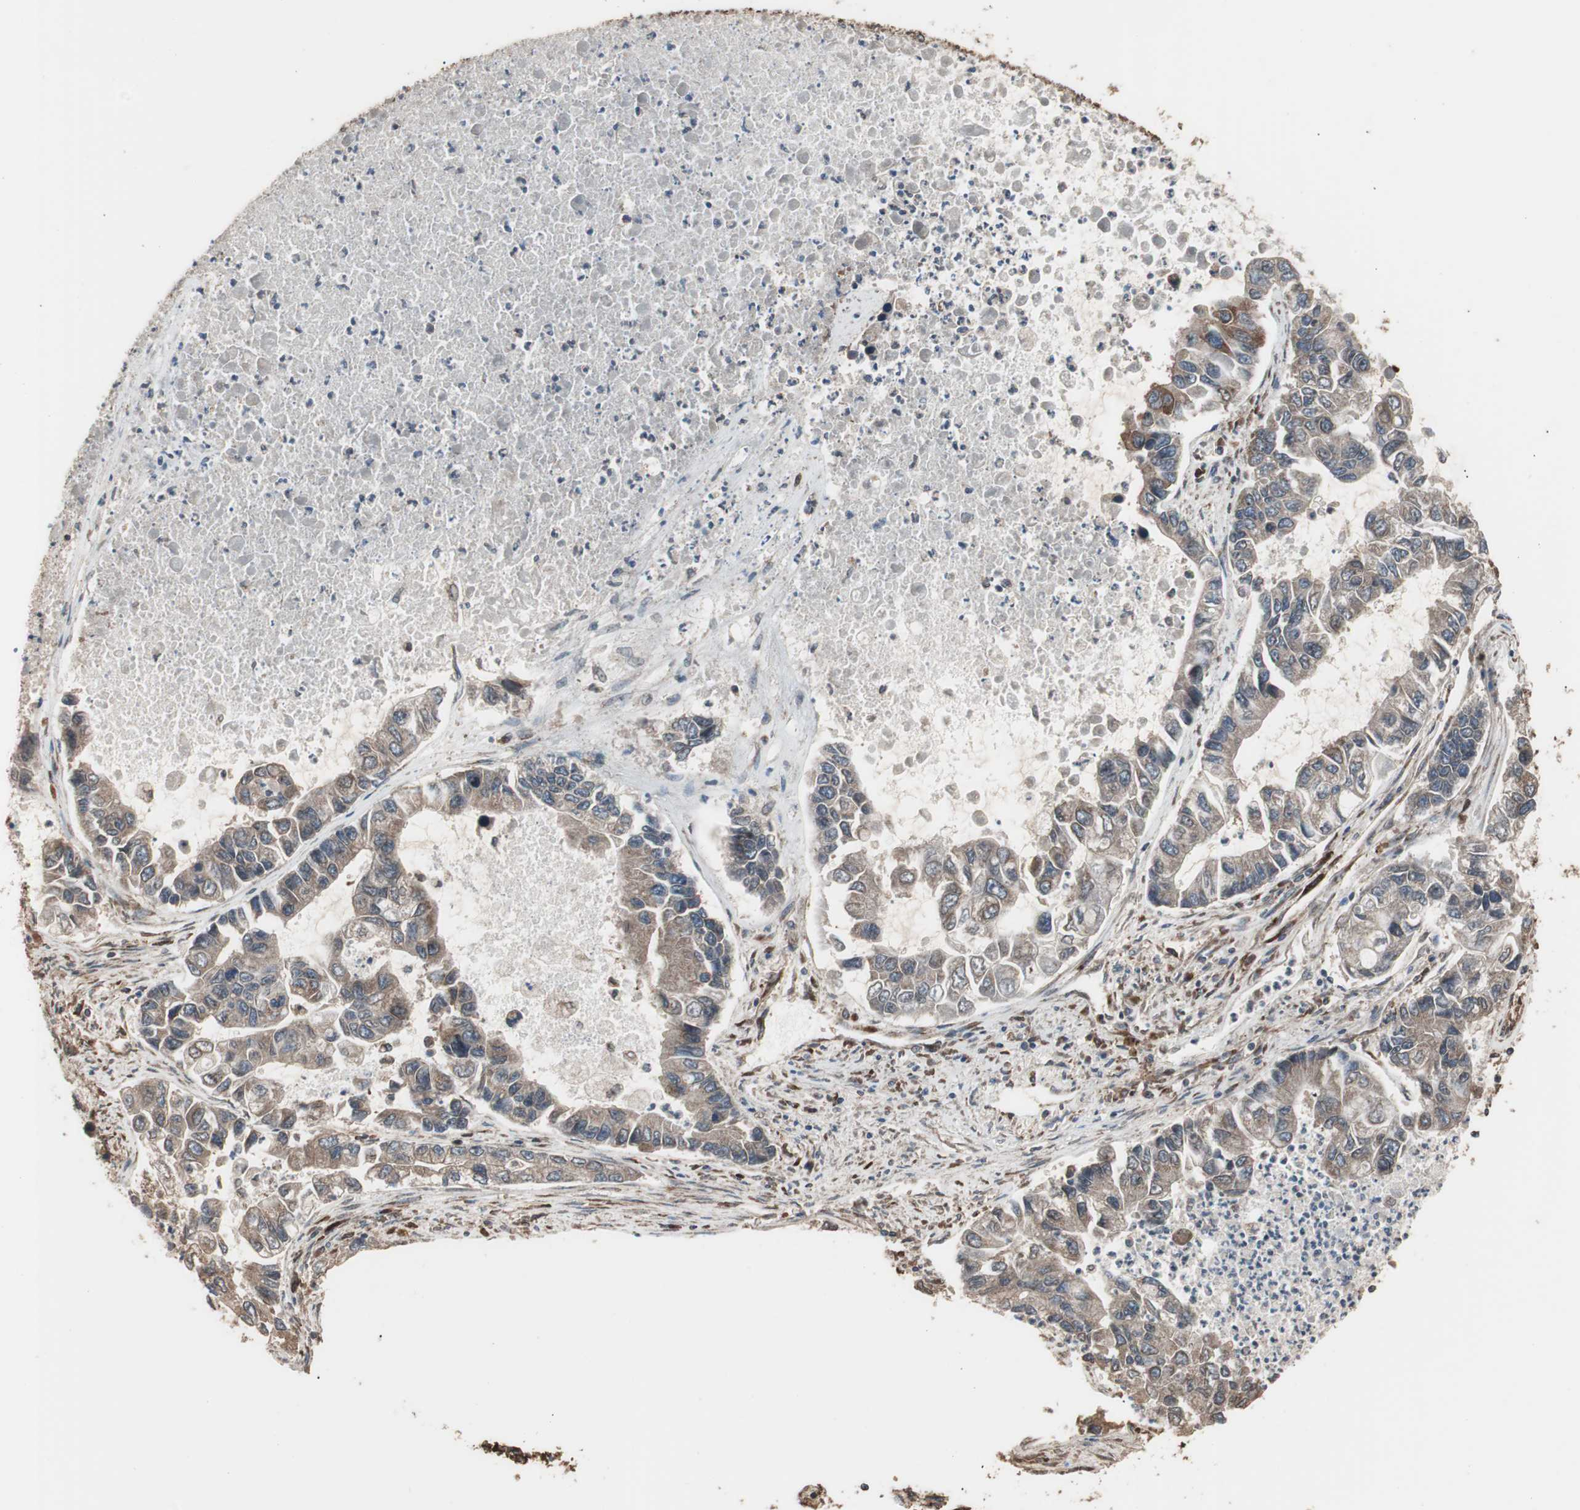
{"staining": {"intensity": "weak", "quantity": ">75%", "location": "cytoplasmic/membranous"}, "tissue": "lung cancer", "cell_type": "Tumor cells", "image_type": "cancer", "snomed": [{"axis": "morphology", "description": "Adenocarcinoma, NOS"}, {"axis": "topography", "description": "Lung"}], "caption": "Tumor cells display low levels of weak cytoplasmic/membranous positivity in about >75% of cells in human lung cancer (adenocarcinoma). (Brightfield microscopy of DAB IHC at high magnification).", "gene": "LZTS1", "patient": {"sex": "female", "age": 51}}